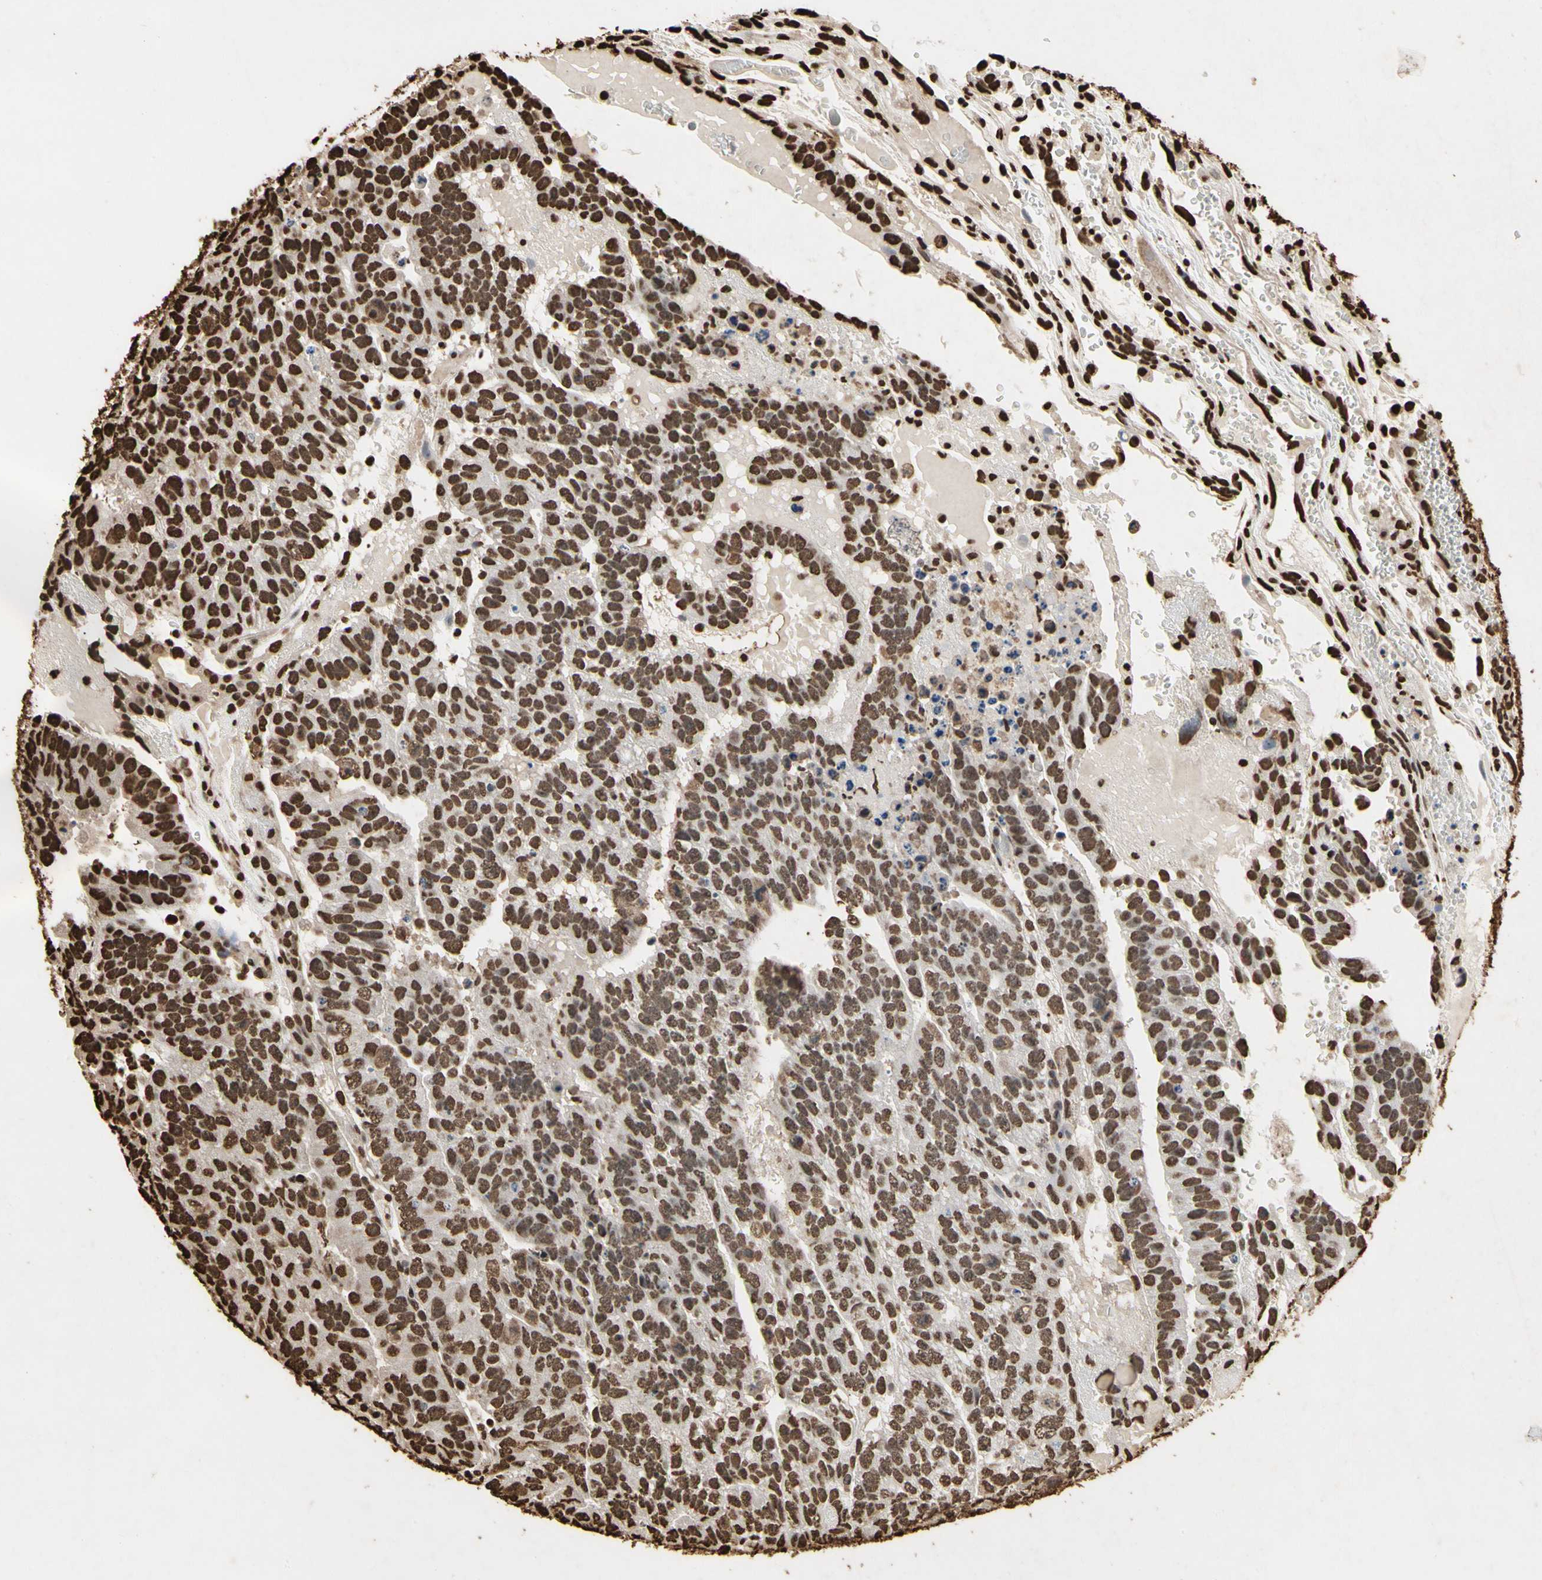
{"staining": {"intensity": "strong", "quantity": ">75%", "location": "cytoplasmic/membranous,nuclear"}, "tissue": "testis cancer", "cell_type": "Tumor cells", "image_type": "cancer", "snomed": [{"axis": "morphology", "description": "Seminoma, NOS"}, {"axis": "morphology", "description": "Carcinoma, Embryonal, NOS"}, {"axis": "topography", "description": "Testis"}], "caption": "Protein staining of testis cancer tissue demonstrates strong cytoplasmic/membranous and nuclear staining in approximately >75% of tumor cells.", "gene": "HNRNPK", "patient": {"sex": "male", "age": 52}}